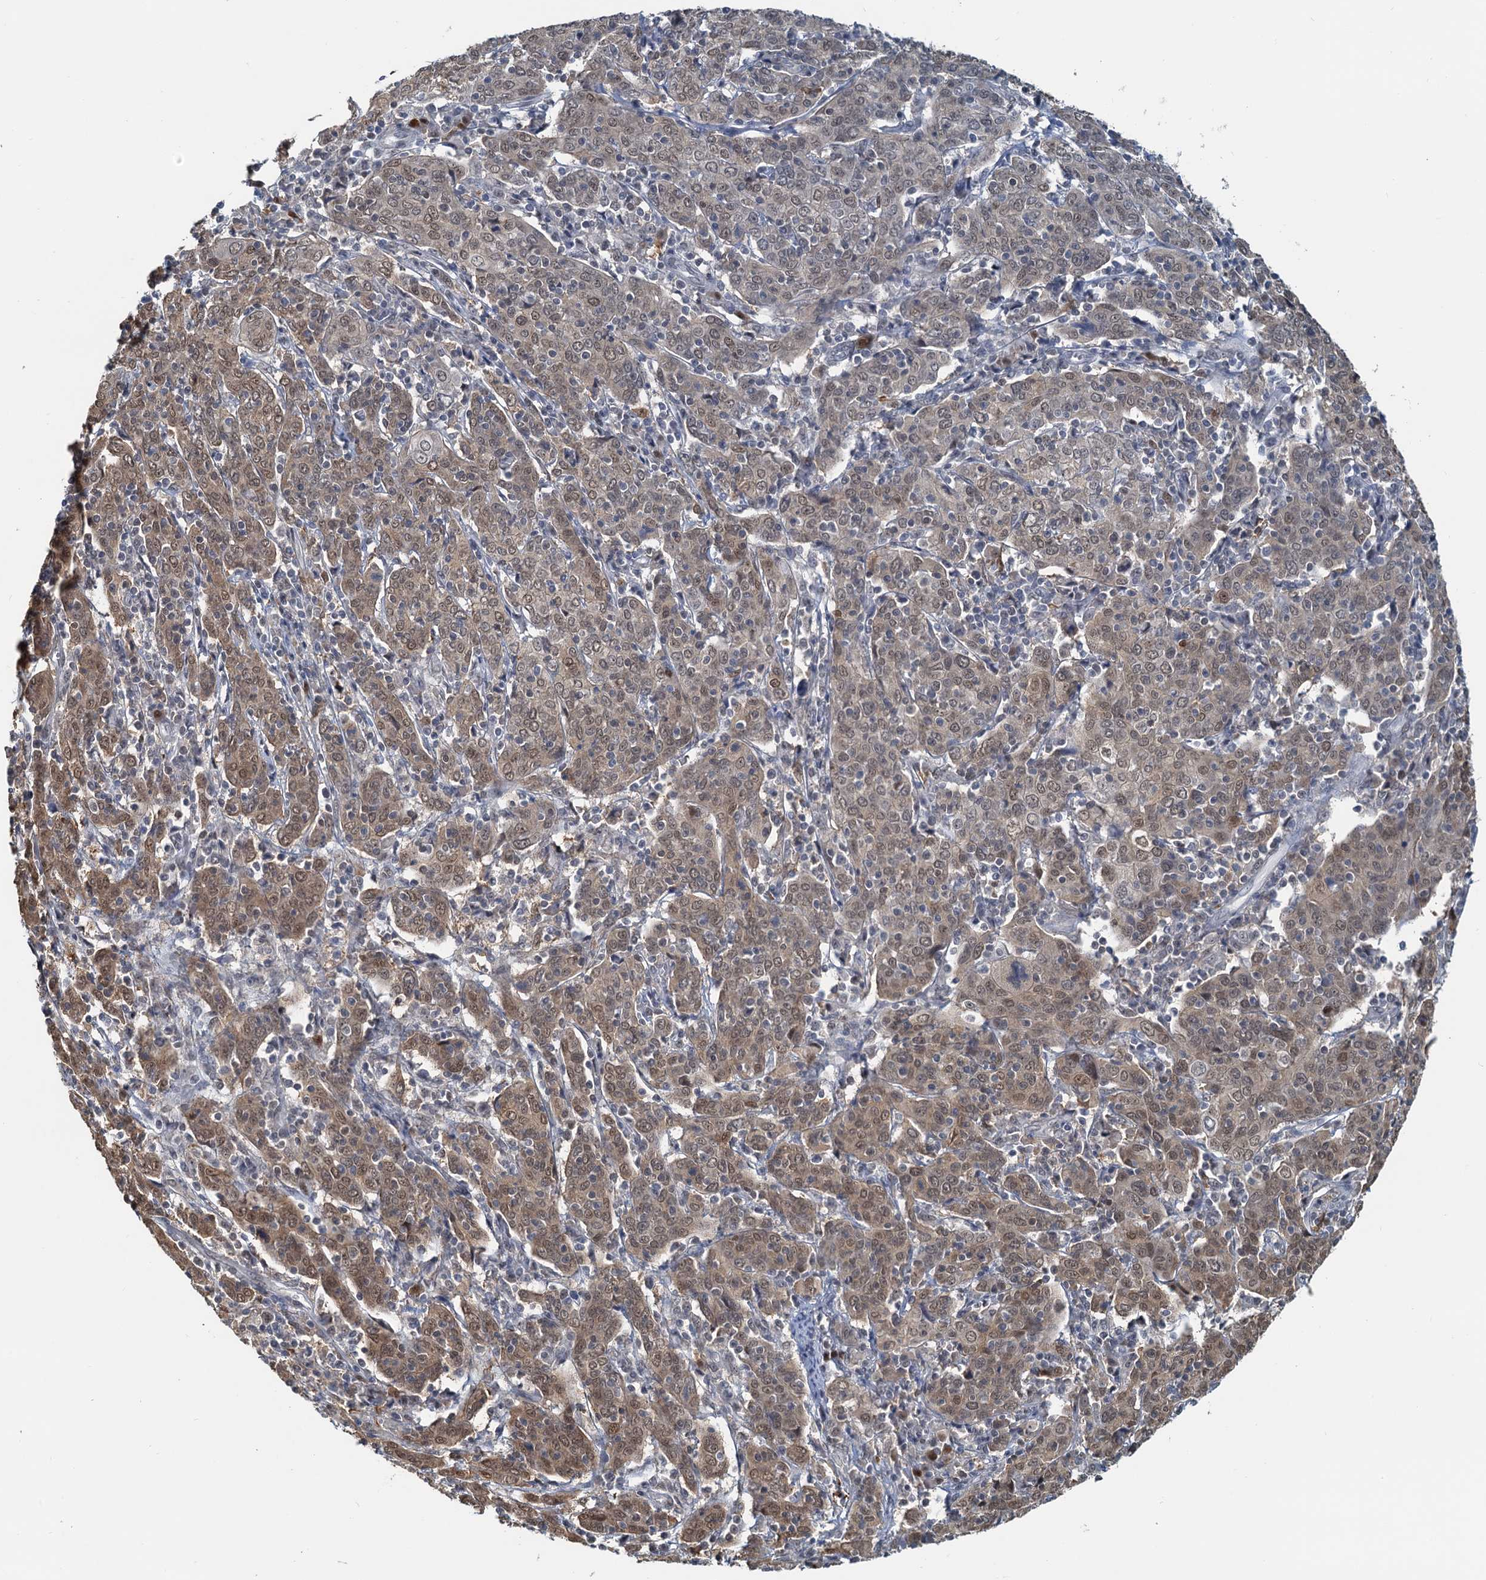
{"staining": {"intensity": "moderate", "quantity": "25%-75%", "location": "cytoplasmic/membranous,nuclear"}, "tissue": "cervical cancer", "cell_type": "Tumor cells", "image_type": "cancer", "snomed": [{"axis": "morphology", "description": "Squamous cell carcinoma, NOS"}, {"axis": "topography", "description": "Cervix"}], "caption": "Squamous cell carcinoma (cervical) tissue demonstrates moderate cytoplasmic/membranous and nuclear positivity in approximately 25%-75% of tumor cells, visualized by immunohistochemistry.", "gene": "SPINDOC", "patient": {"sex": "female", "age": 67}}